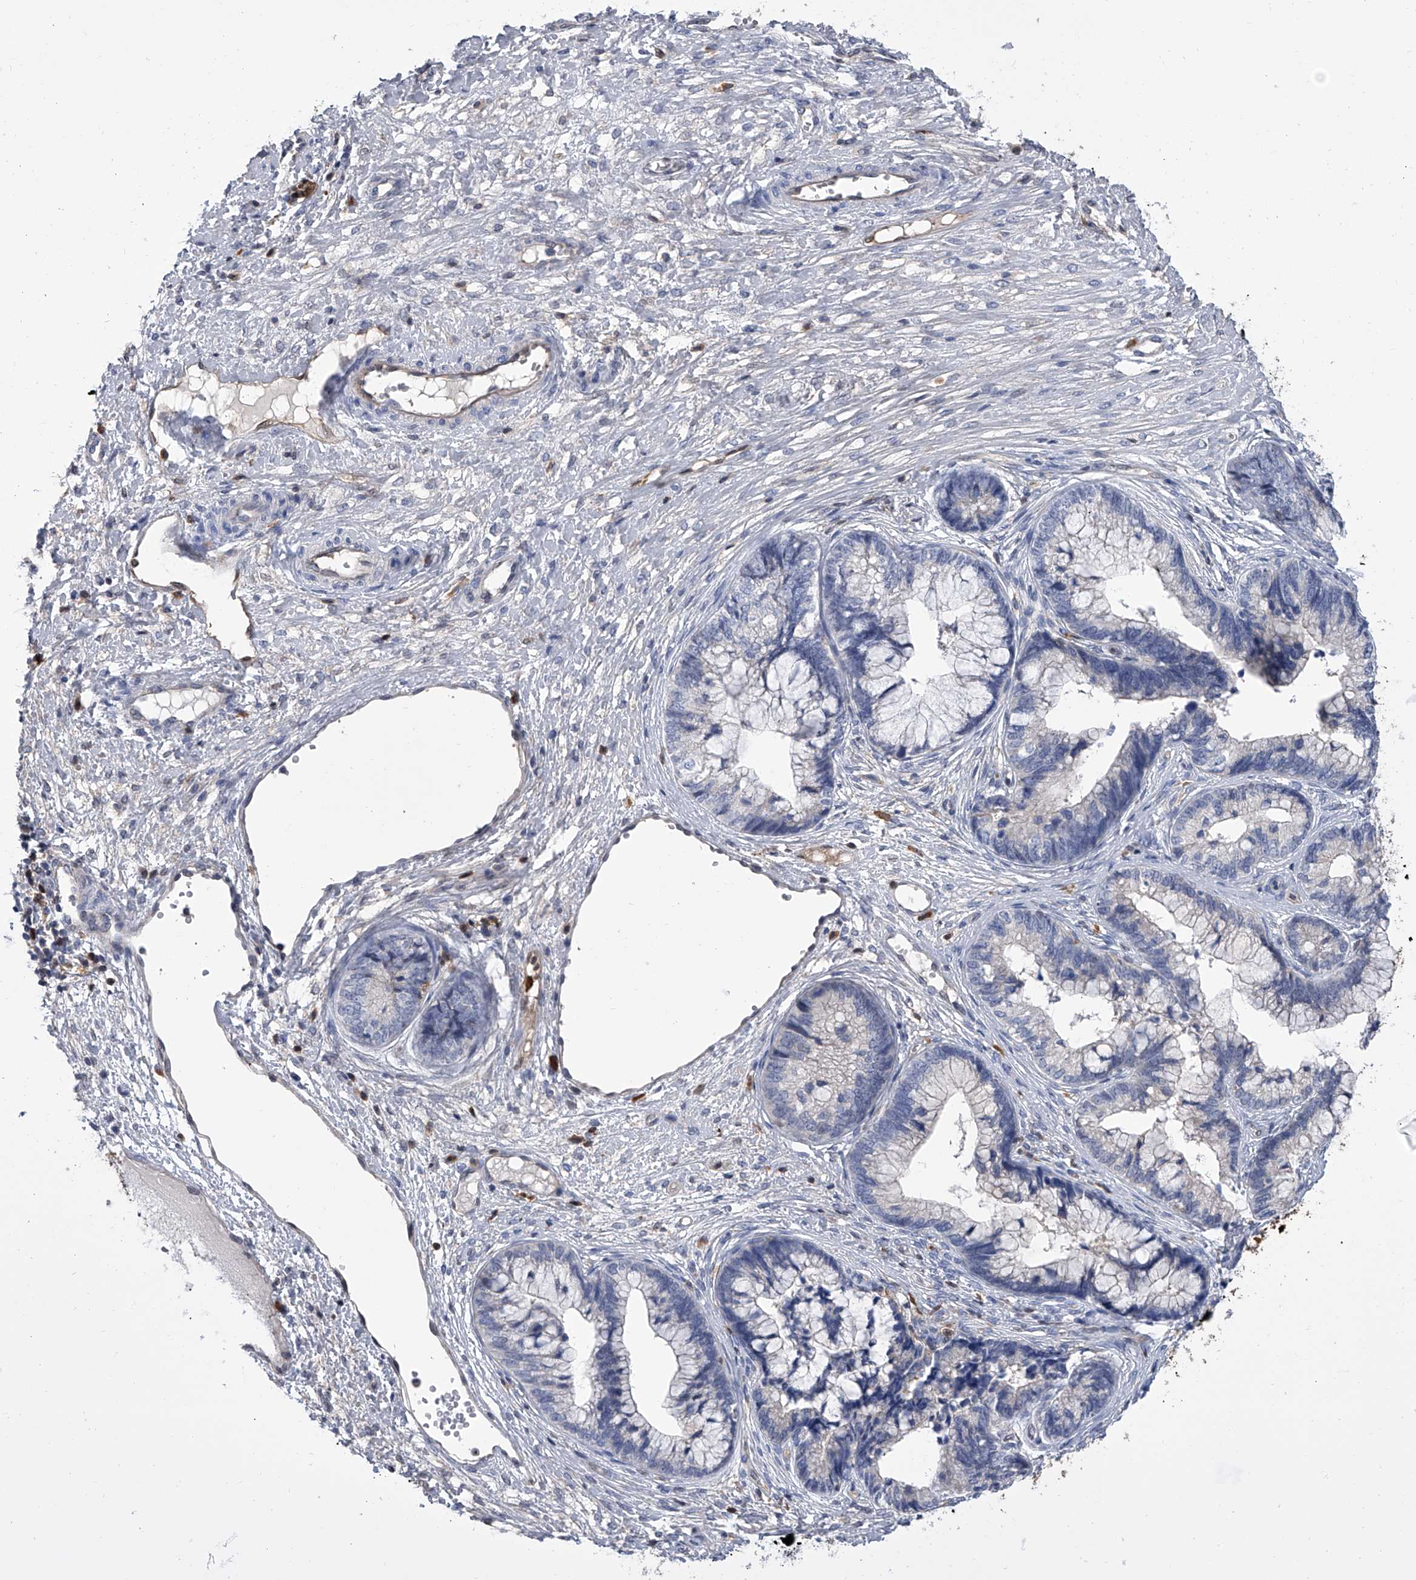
{"staining": {"intensity": "negative", "quantity": "none", "location": "none"}, "tissue": "cervical cancer", "cell_type": "Tumor cells", "image_type": "cancer", "snomed": [{"axis": "morphology", "description": "Adenocarcinoma, NOS"}, {"axis": "topography", "description": "Cervix"}], "caption": "There is no significant staining in tumor cells of cervical cancer (adenocarcinoma). (IHC, brightfield microscopy, high magnification).", "gene": "SERPINB9", "patient": {"sex": "female", "age": 44}}